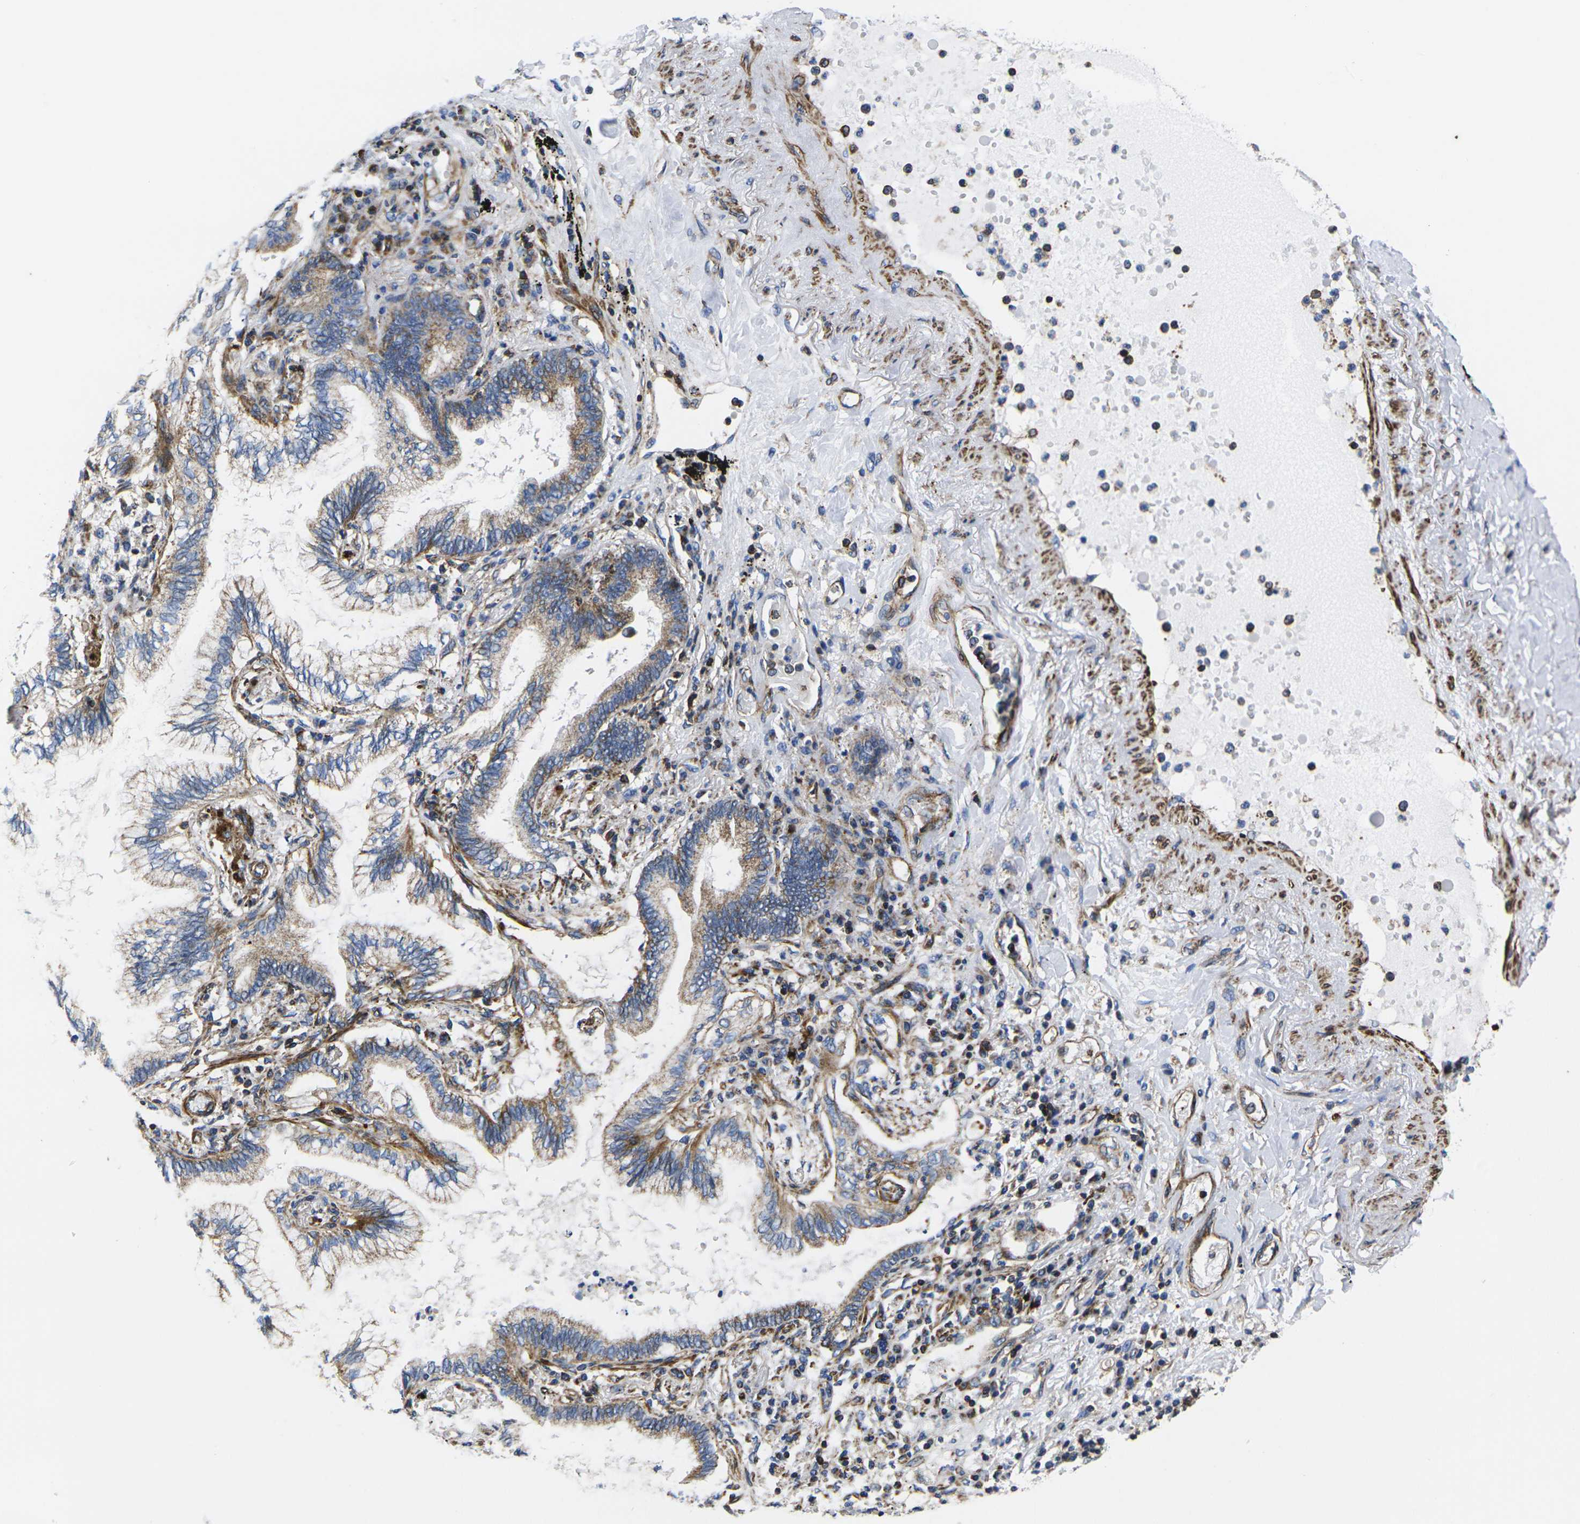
{"staining": {"intensity": "moderate", "quantity": "25%-75%", "location": "cytoplasmic/membranous"}, "tissue": "lung cancer", "cell_type": "Tumor cells", "image_type": "cancer", "snomed": [{"axis": "morphology", "description": "Normal tissue, NOS"}, {"axis": "morphology", "description": "Adenocarcinoma, NOS"}, {"axis": "topography", "description": "Bronchus"}, {"axis": "topography", "description": "Lung"}], "caption": "Lung adenocarcinoma stained with IHC demonstrates moderate cytoplasmic/membranous staining in approximately 25%-75% of tumor cells.", "gene": "GPR4", "patient": {"sex": "female", "age": 70}}